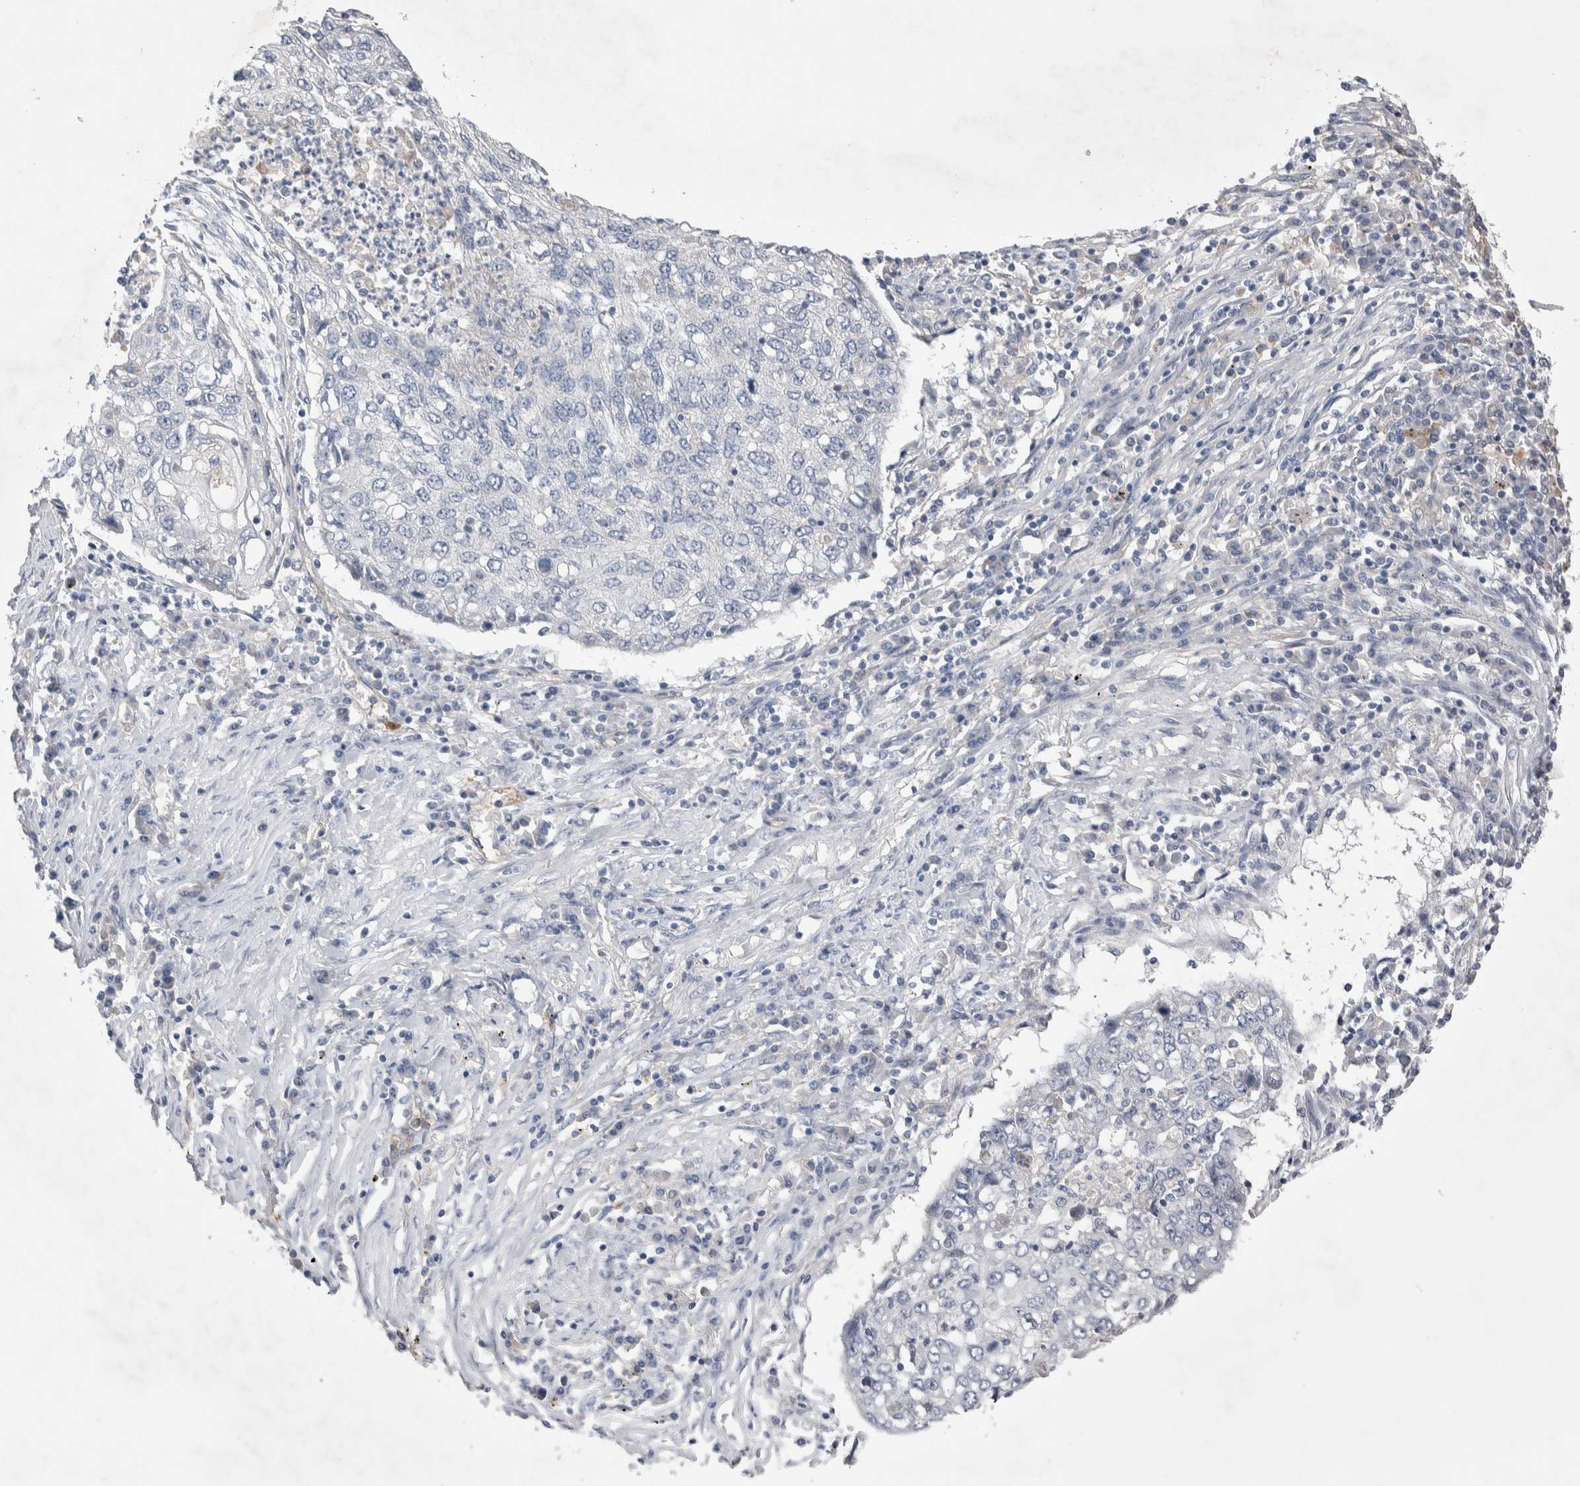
{"staining": {"intensity": "negative", "quantity": "none", "location": "none"}, "tissue": "lung cancer", "cell_type": "Tumor cells", "image_type": "cancer", "snomed": [{"axis": "morphology", "description": "Squamous cell carcinoma, NOS"}, {"axis": "topography", "description": "Lung"}], "caption": "The photomicrograph exhibits no staining of tumor cells in lung cancer (squamous cell carcinoma).", "gene": "CEP131", "patient": {"sex": "female", "age": 63}}